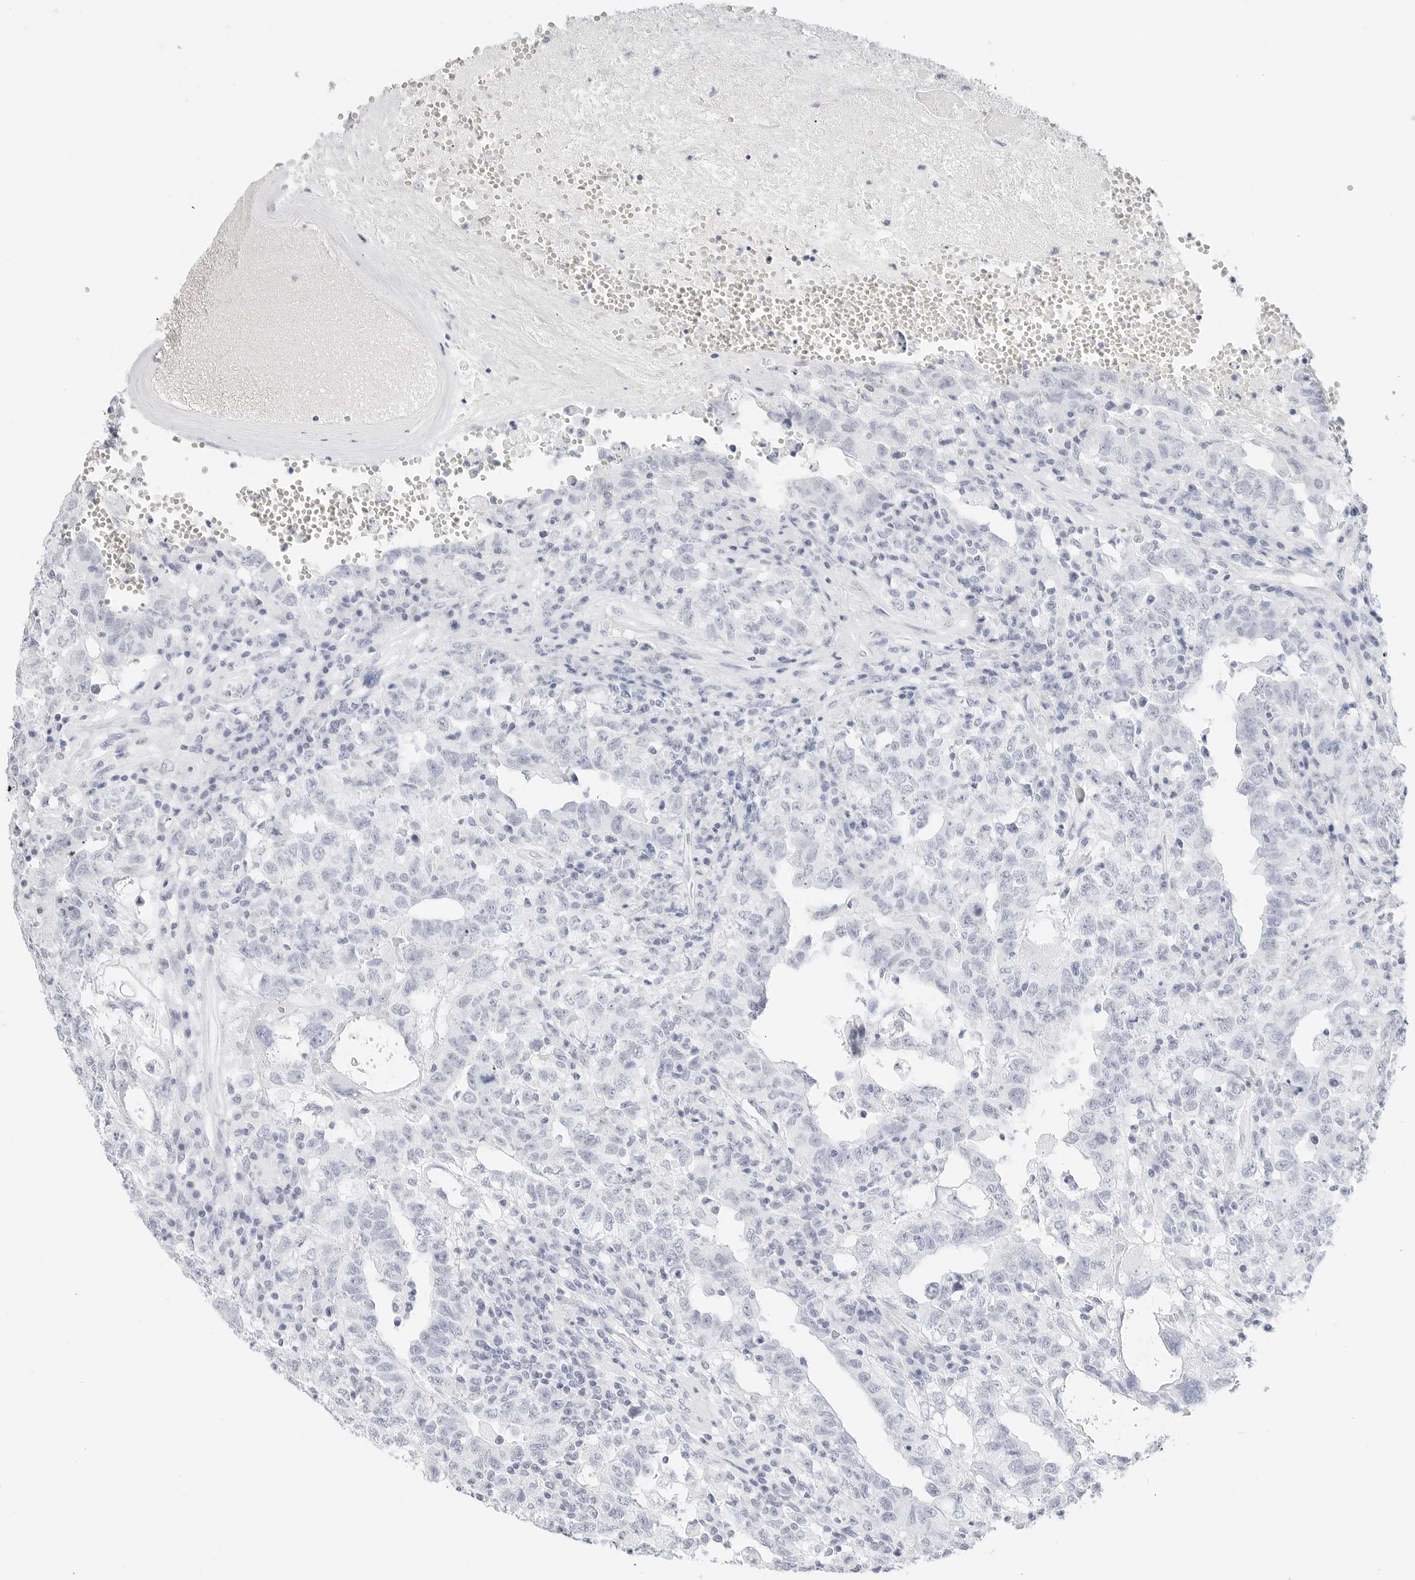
{"staining": {"intensity": "negative", "quantity": "none", "location": "none"}, "tissue": "testis cancer", "cell_type": "Tumor cells", "image_type": "cancer", "snomed": [{"axis": "morphology", "description": "Carcinoma, Embryonal, NOS"}, {"axis": "topography", "description": "Testis"}], "caption": "Tumor cells show no significant protein positivity in testis embryonal carcinoma.", "gene": "TFF2", "patient": {"sex": "male", "age": 26}}